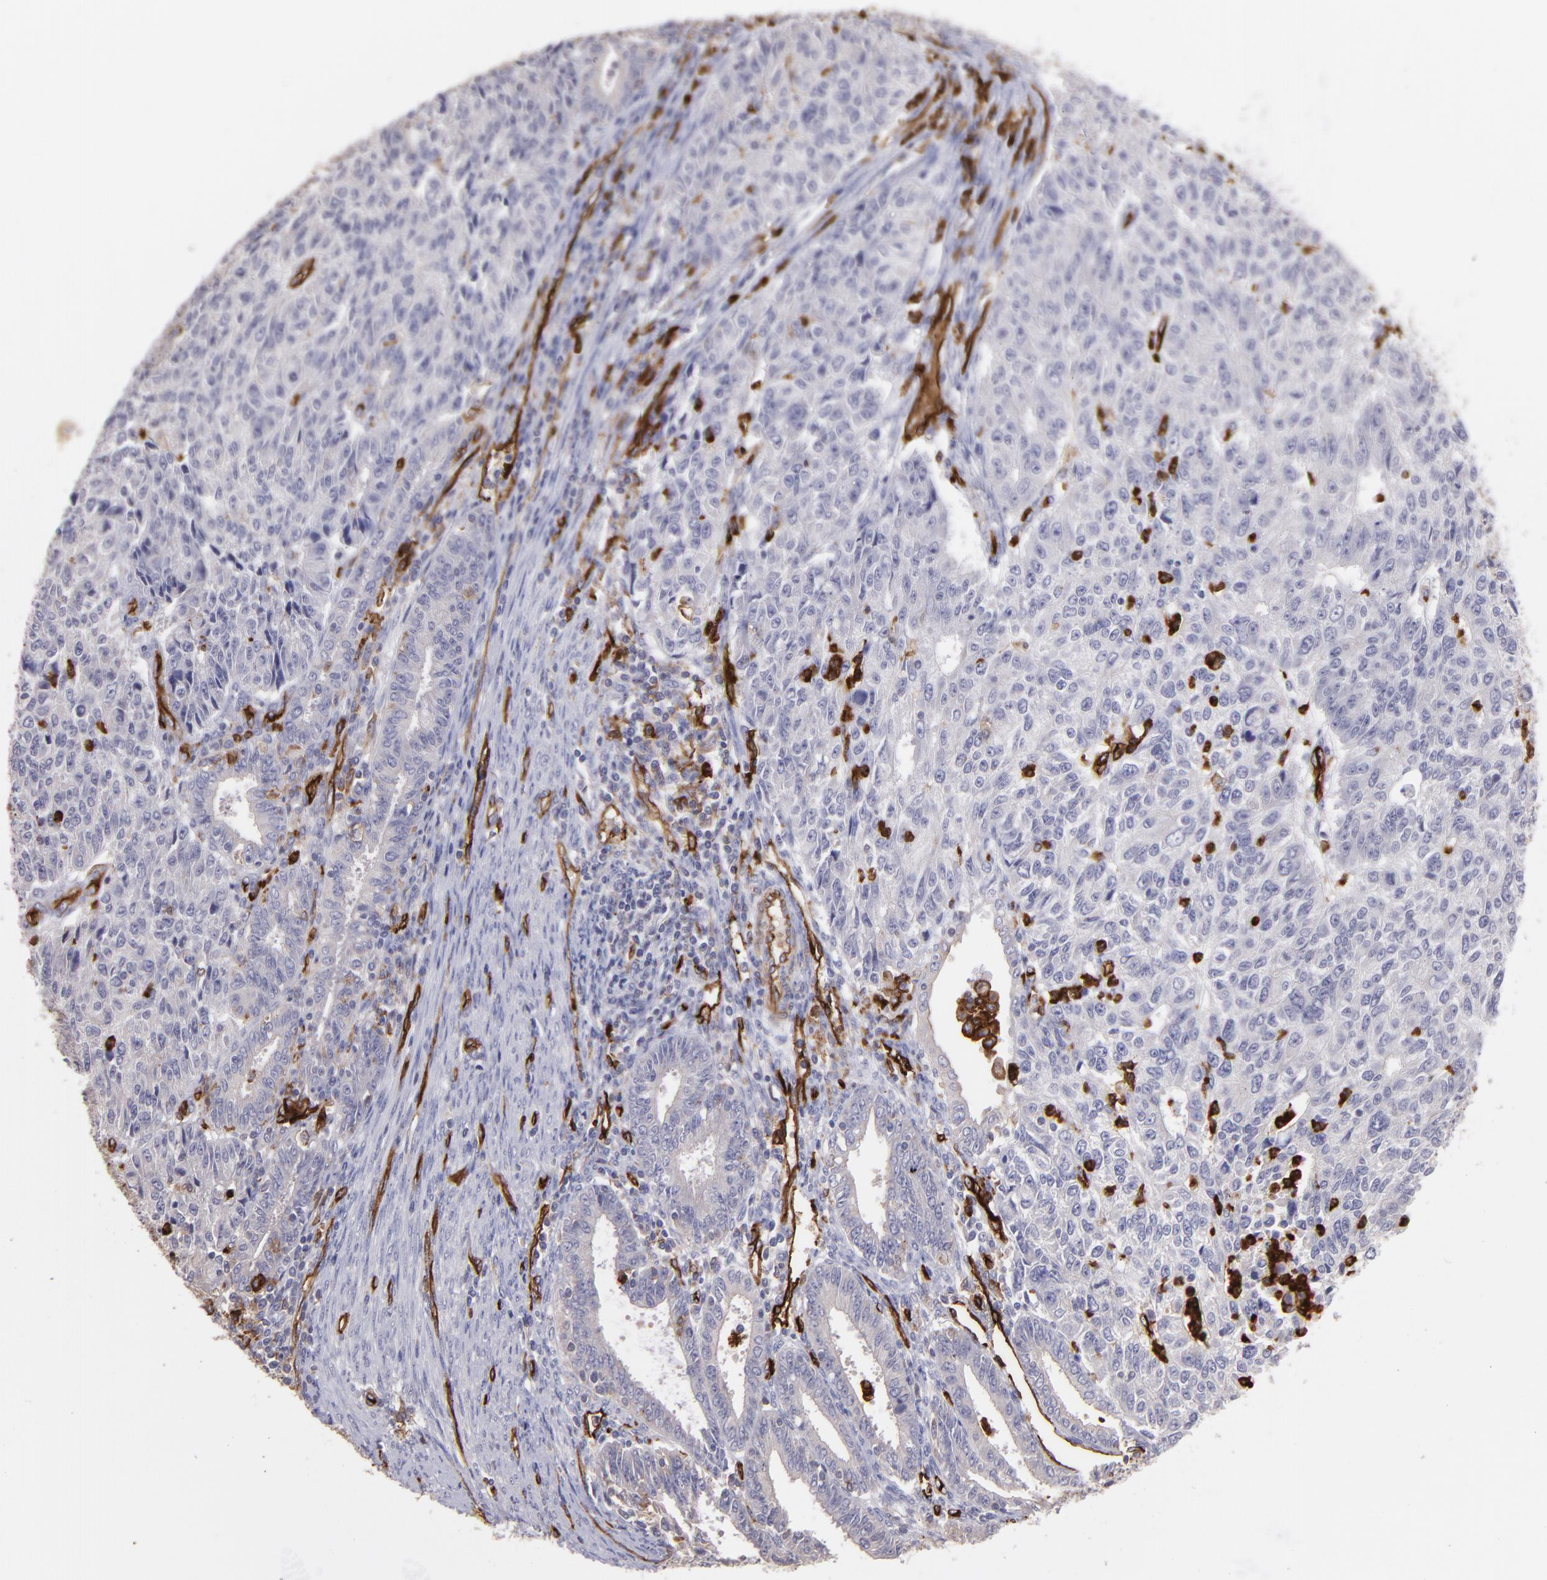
{"staining": {"intensity": "negative", "quantity": "none", "location": "none"}, "tissue": "endometrial cancer", "cell_type": "Tumor cells", "image_type": "cancer", "snomed": [{"axis": "morphology", "description": "Adenocarcinoma, NOS"}, {"axis": "topography", "description": "Endometrium"}], "caption": "An IHC image of endometrial cancer is shown. There is no staining in tumor cells of endometrial cancer.", "gene": "DYSF", "patient": {"sex": "female", "age": 42}}